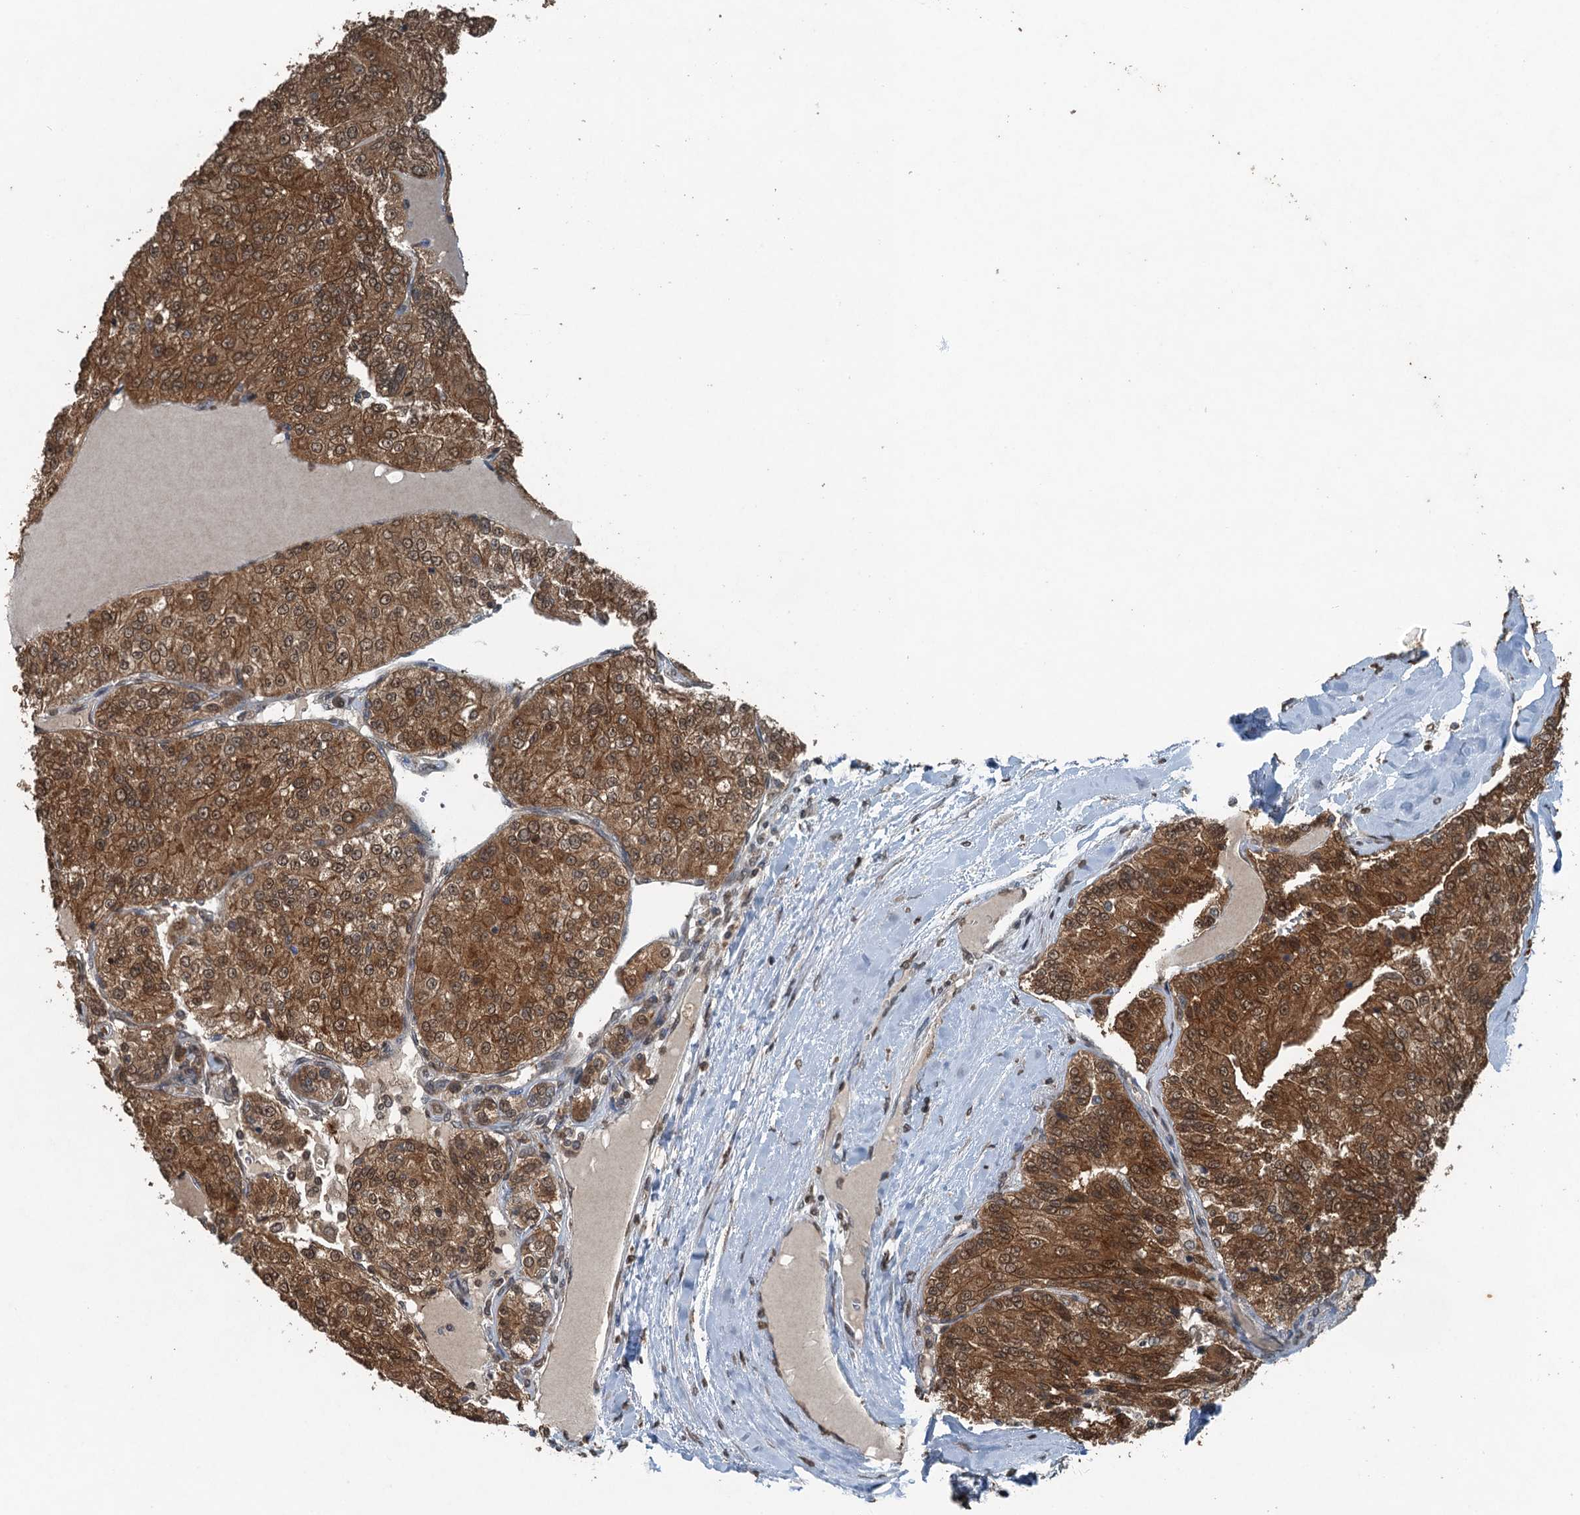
{"staining": {"intensity": "moderate", "quantity": ">75%", "location": "cytoplasmic/membranous,nuclear"}, "tissue": "renal cancer", "cell_type": "Tumor cells", "image_type": "cancer", "snomed": [{"axis": "morphology", "description": "Adenocarcinoma, NOS"}, {"axis": "topography", "description": "Kidney"}], "caption": "Immunohistochemical staining of renal adenocarcinoma displays medium levels of moderate cytoplasmic/membranous and nuclear expression in approximately >75% of tumor cells.", "gene": "TCTN1", "patient": {"sex": "female", "age": 63}}